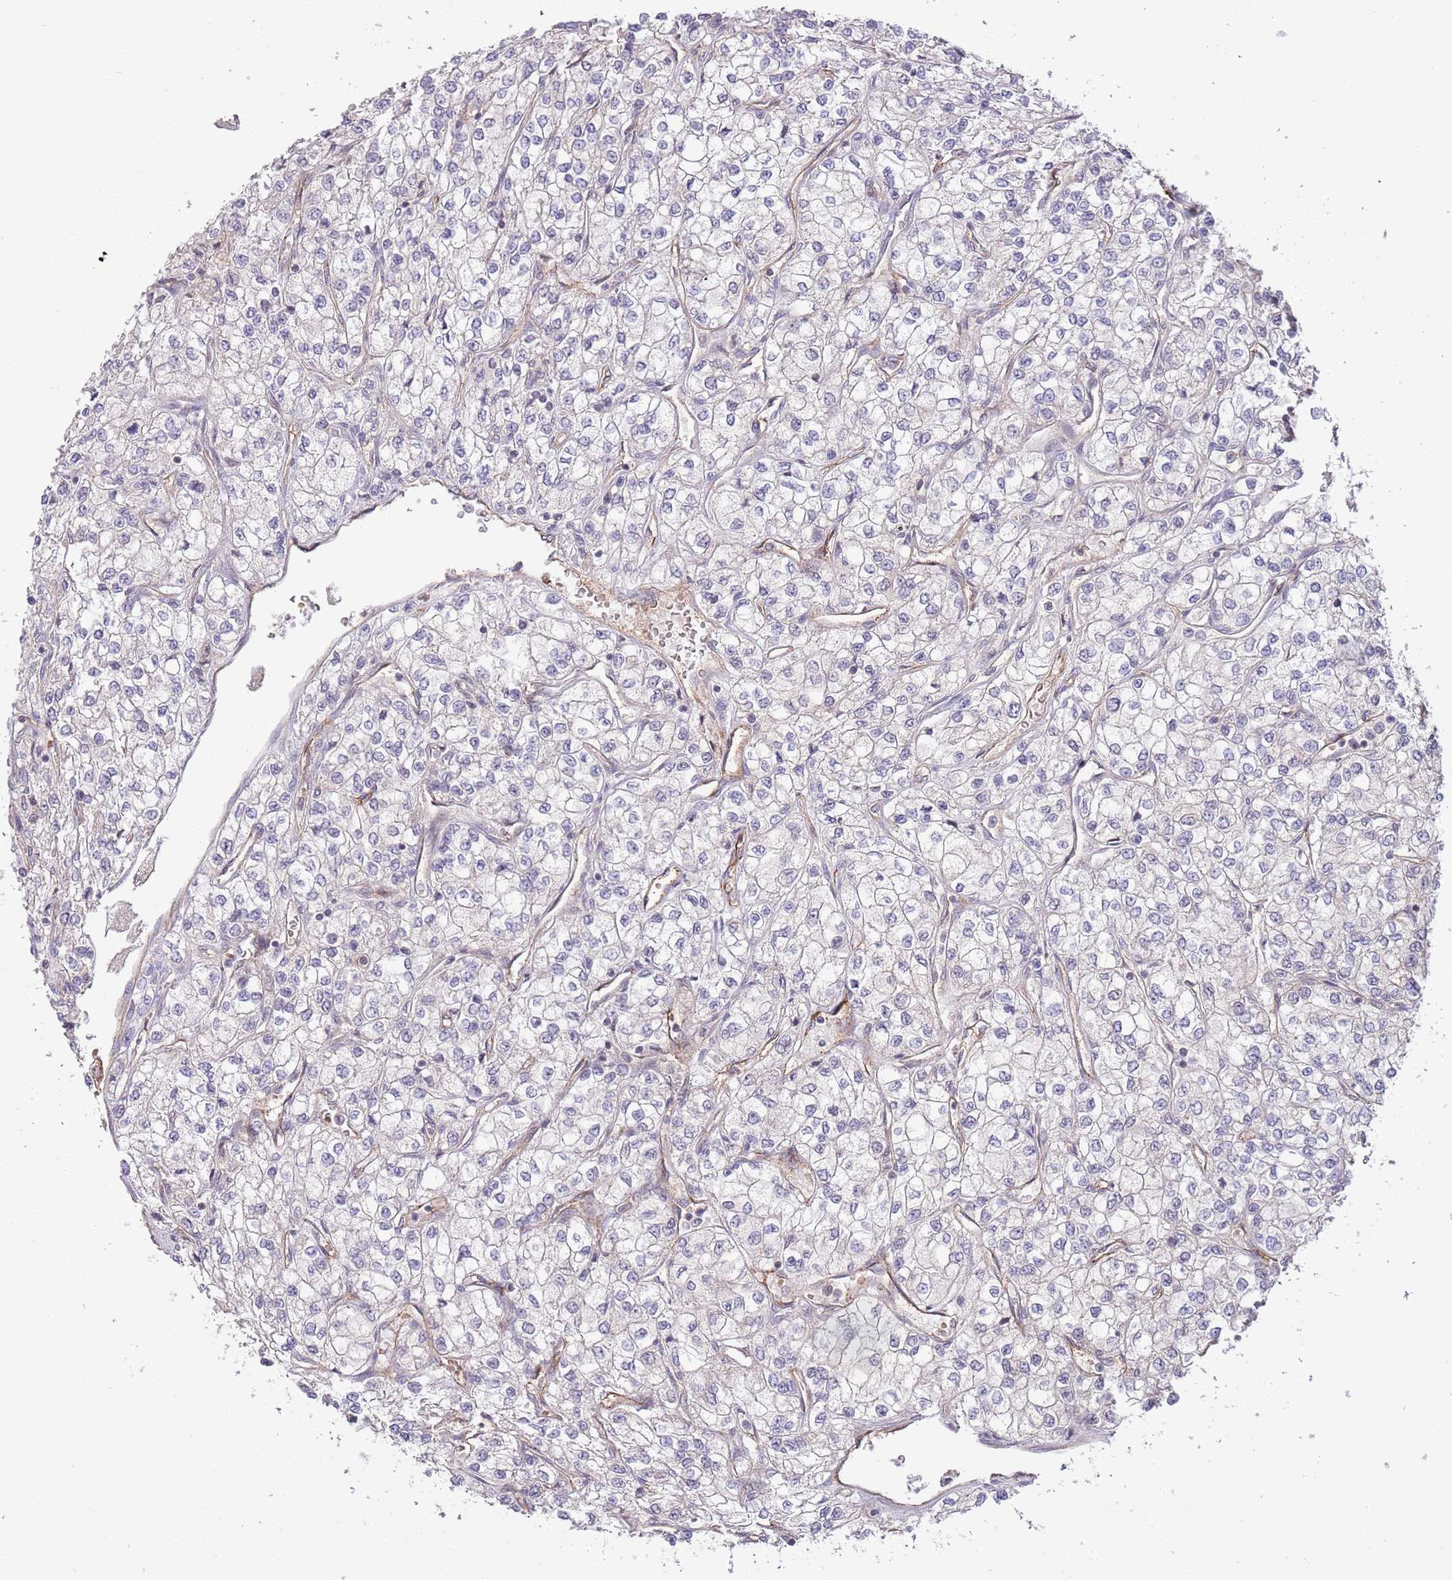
{"staining": {"intensity": "negative", "quantity": "none", "location": "none"}, "tissue": "renal cancer", "cell_type": "Tumor cells", "image_type": "cancer", "snomed": [{"axis": "morphology", "description": "Adenocarcinoma, NOS"}, {"axis": "topography", "description": "Kidney"}], "caption": "Immunohistochemistry (IHC) of human renal cancer reveals no positivity in tumor cells.", "gene": "DPP10", "patient": {"sex": "male", "age": 80}}